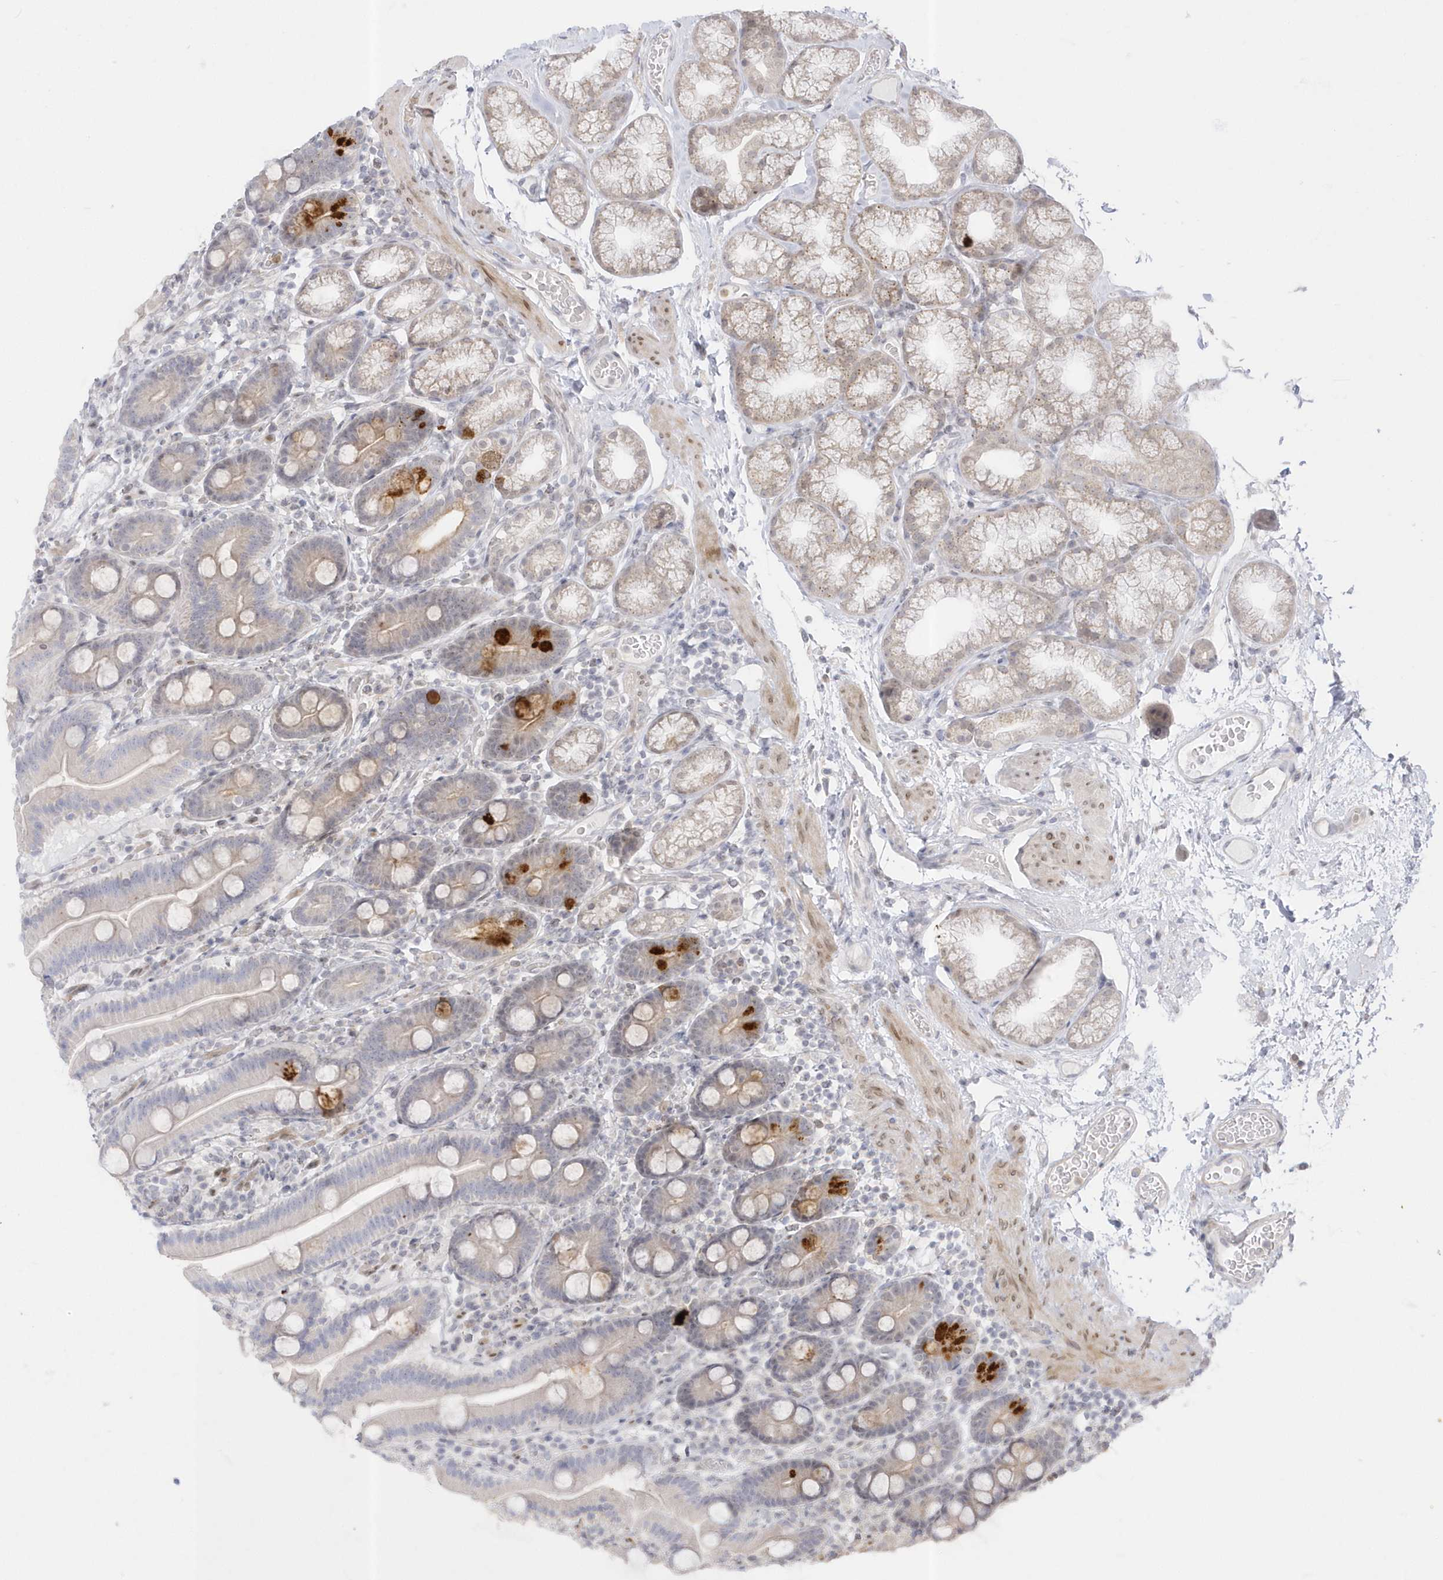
{"staining": {"intensity": "strong", "quantity": "<25%", "location": "cytoplasmic/membranous"}, "tissue": "duodenum", "cell_type": "Glandular cells", "image_type": "normal", "snomed": [{"axis": "morphology", "description": "Normal tissue, NOS"}, {"axis": "topography", "description": "Duodenum"}], "caption": "This photomicrograph exhibits unremarkable duodenum stained with immunohistochemistry (IHC) to label a protein in brown. The cytoplasmic/membranous of glandular cells show strong positivity for the protein. Nuclei are counter-stained blue.", "gene": "NAF1", "patient": {"sex": "male", "age": 55}}